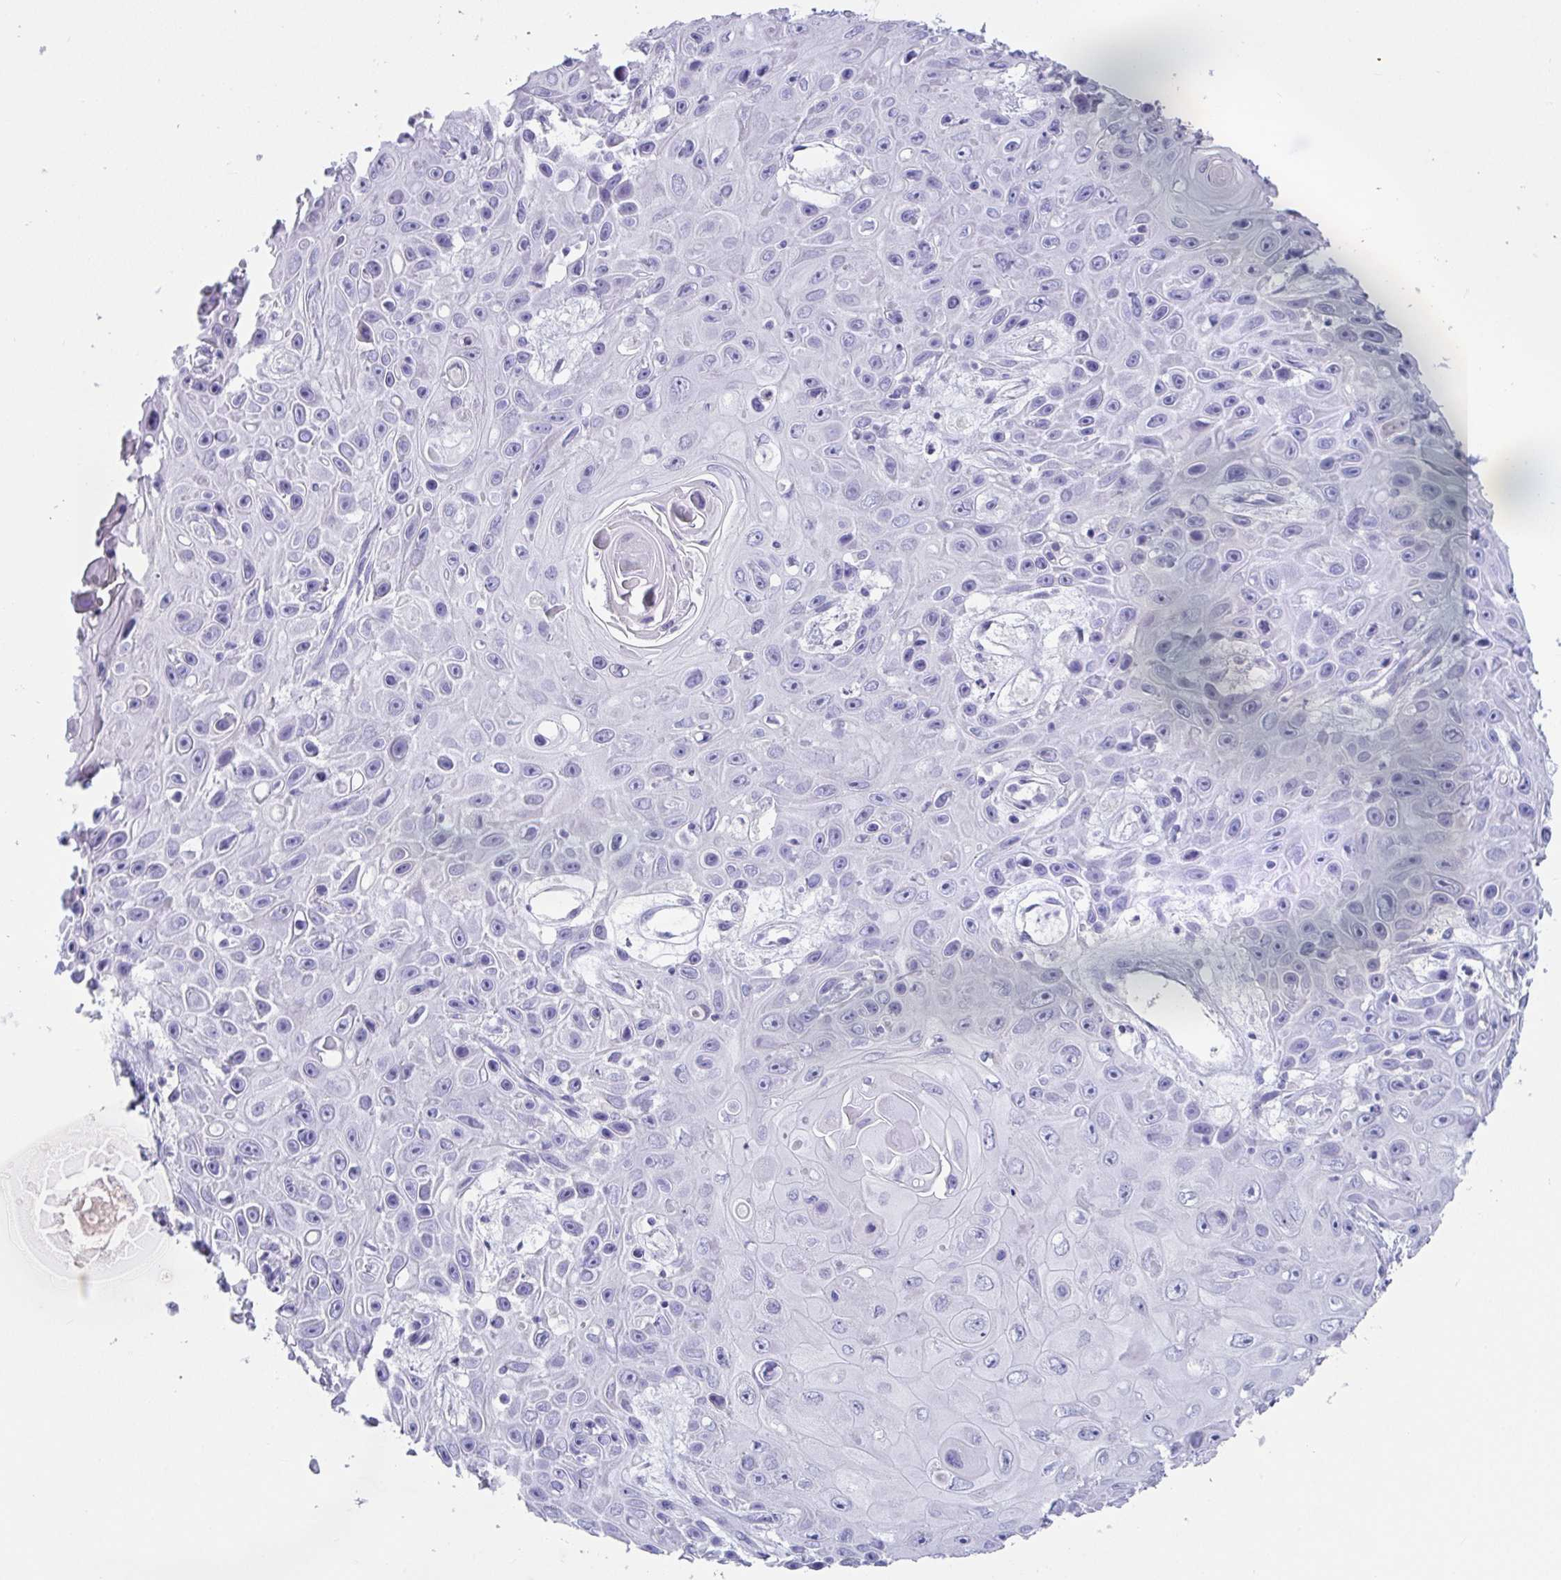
{"staining": {"intensity": "negative", "quantity": "none", "location": "none"}, "tissue": "skin cancer", "cell_type": "Tumor cells", "image_type": "cancer", "snomed": [{"axis": "morphology", "description": "Squamous cell carcinoma, NOS"}, {"axis": "topography", "description": "Skin"}], "caption": "Immunohistochemical staining of skin squamous cell carcinoma demonstrates no significant positivity in tumor cells. The staining is performed using DAB brown chromogen with nuclei counter-stained in using hematoxylin.", "gene": "PLA2G1B", "patient": {"sex": "male", "age": 82}}